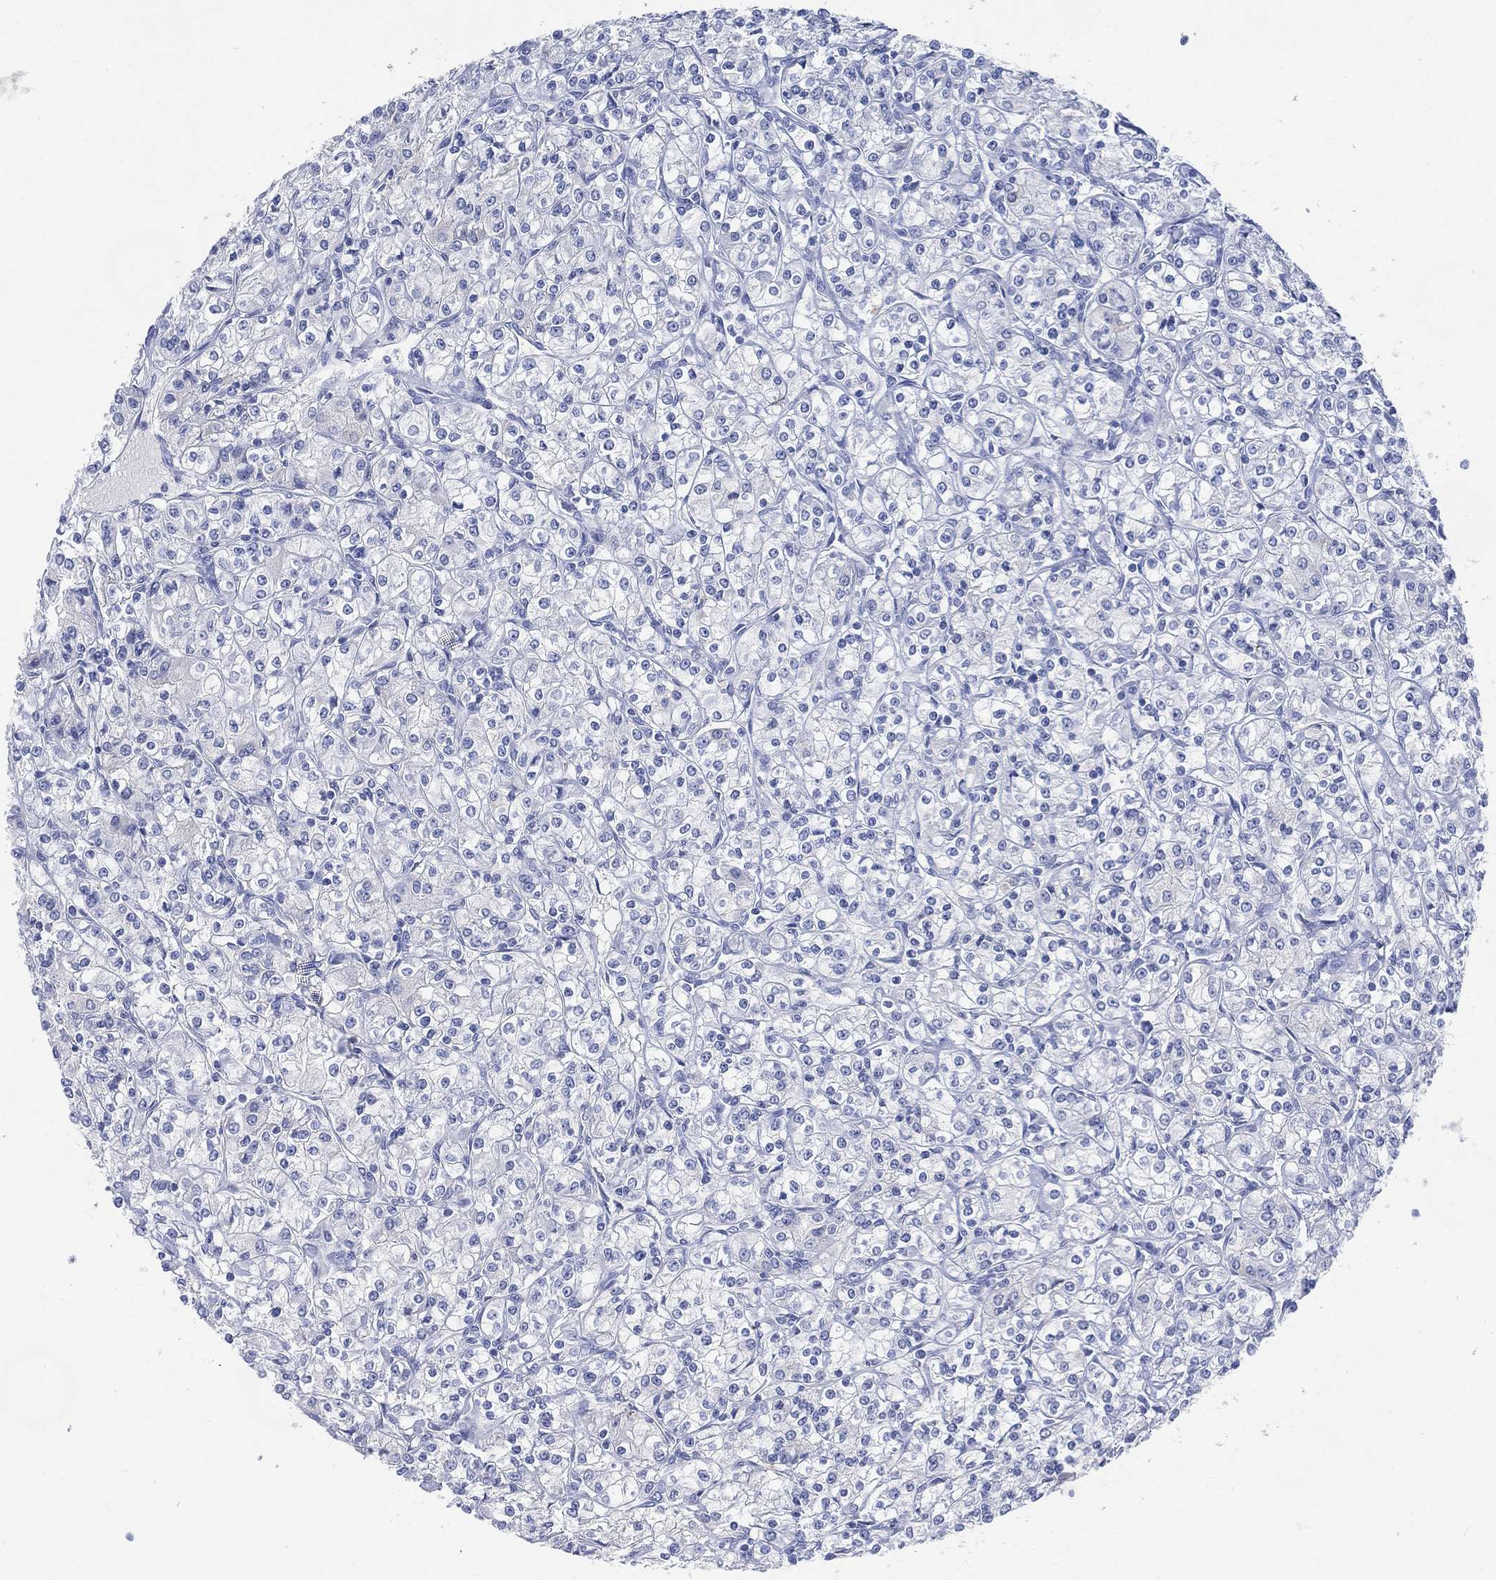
{"staining": {"intensity": "negative", "quantity": "none", "location": "none"}, "tissue": "renal cancer", "cell_type": "Tumor cells", "image_type": "cancer", "snomed": [{"axis": "morphology", "description": "Adenocarcinoma, NOS"}, {"axis": "topography", "description": "Kidney"}], "caption": "Immunohistochemical staining of renal cancer (adenocarcinoma) displays no significant positivity in tumor cells.", "gene": "FMO1", "patient": {"sex": "male", "age": 77}}